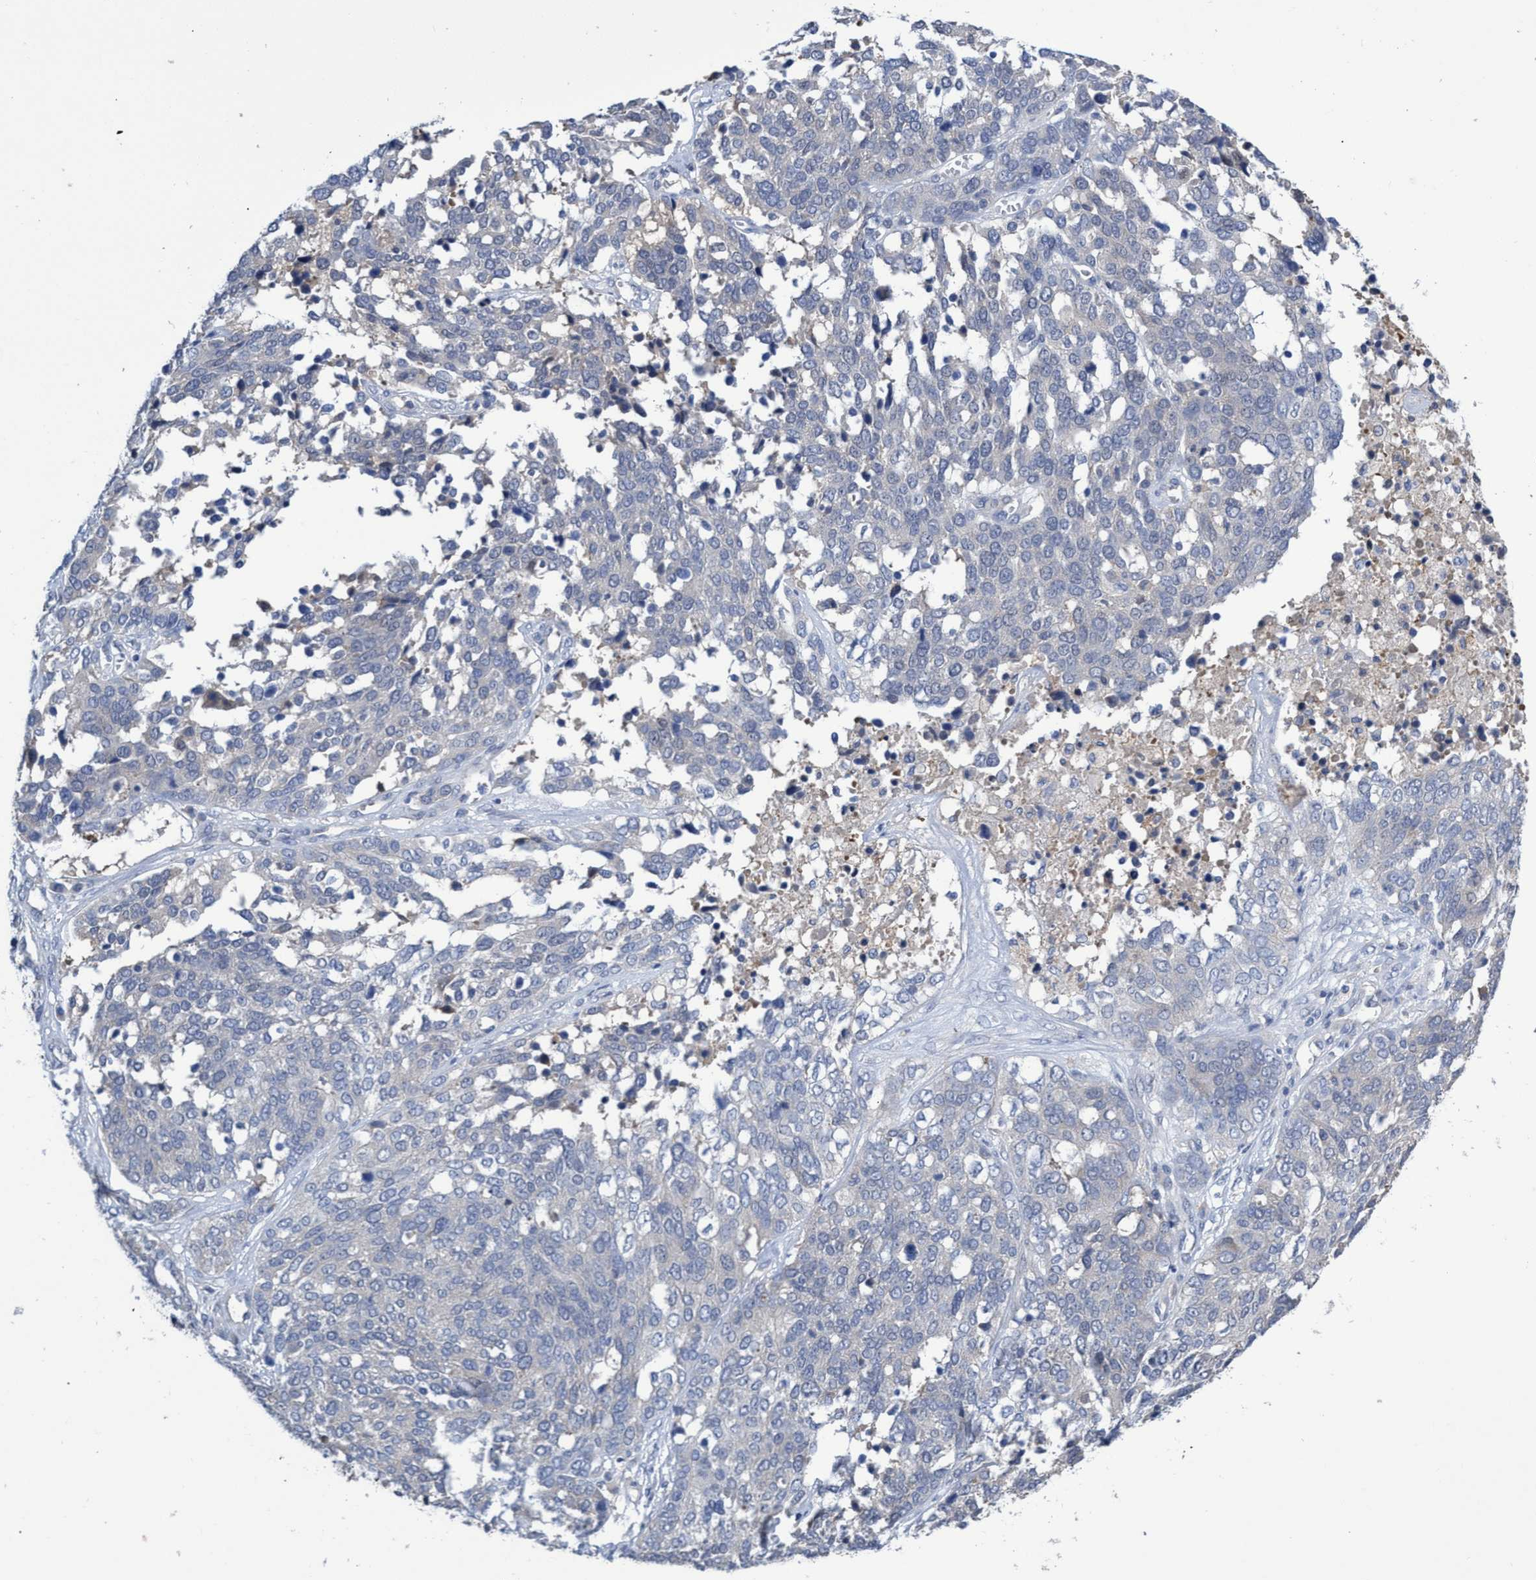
{"staining": {"intensity": "negative", "quantity": "none", "location": "none"}, "tissue": "ovarian cancer", "cell_type": "Tumor cells", "image_type": "cancer", "snomed": [{"axis": "morphology", "description": "Cystadenocarcinoma, serous, NOS"}, {"axis": "topography", "description": "Ovary"}], "caption": "Ovarian cancer was stained to show a protein in brown. There is no significant expression in tumor cells.", "gene": "SVEP1", "patient": {"sex": "female", "age": 44}}